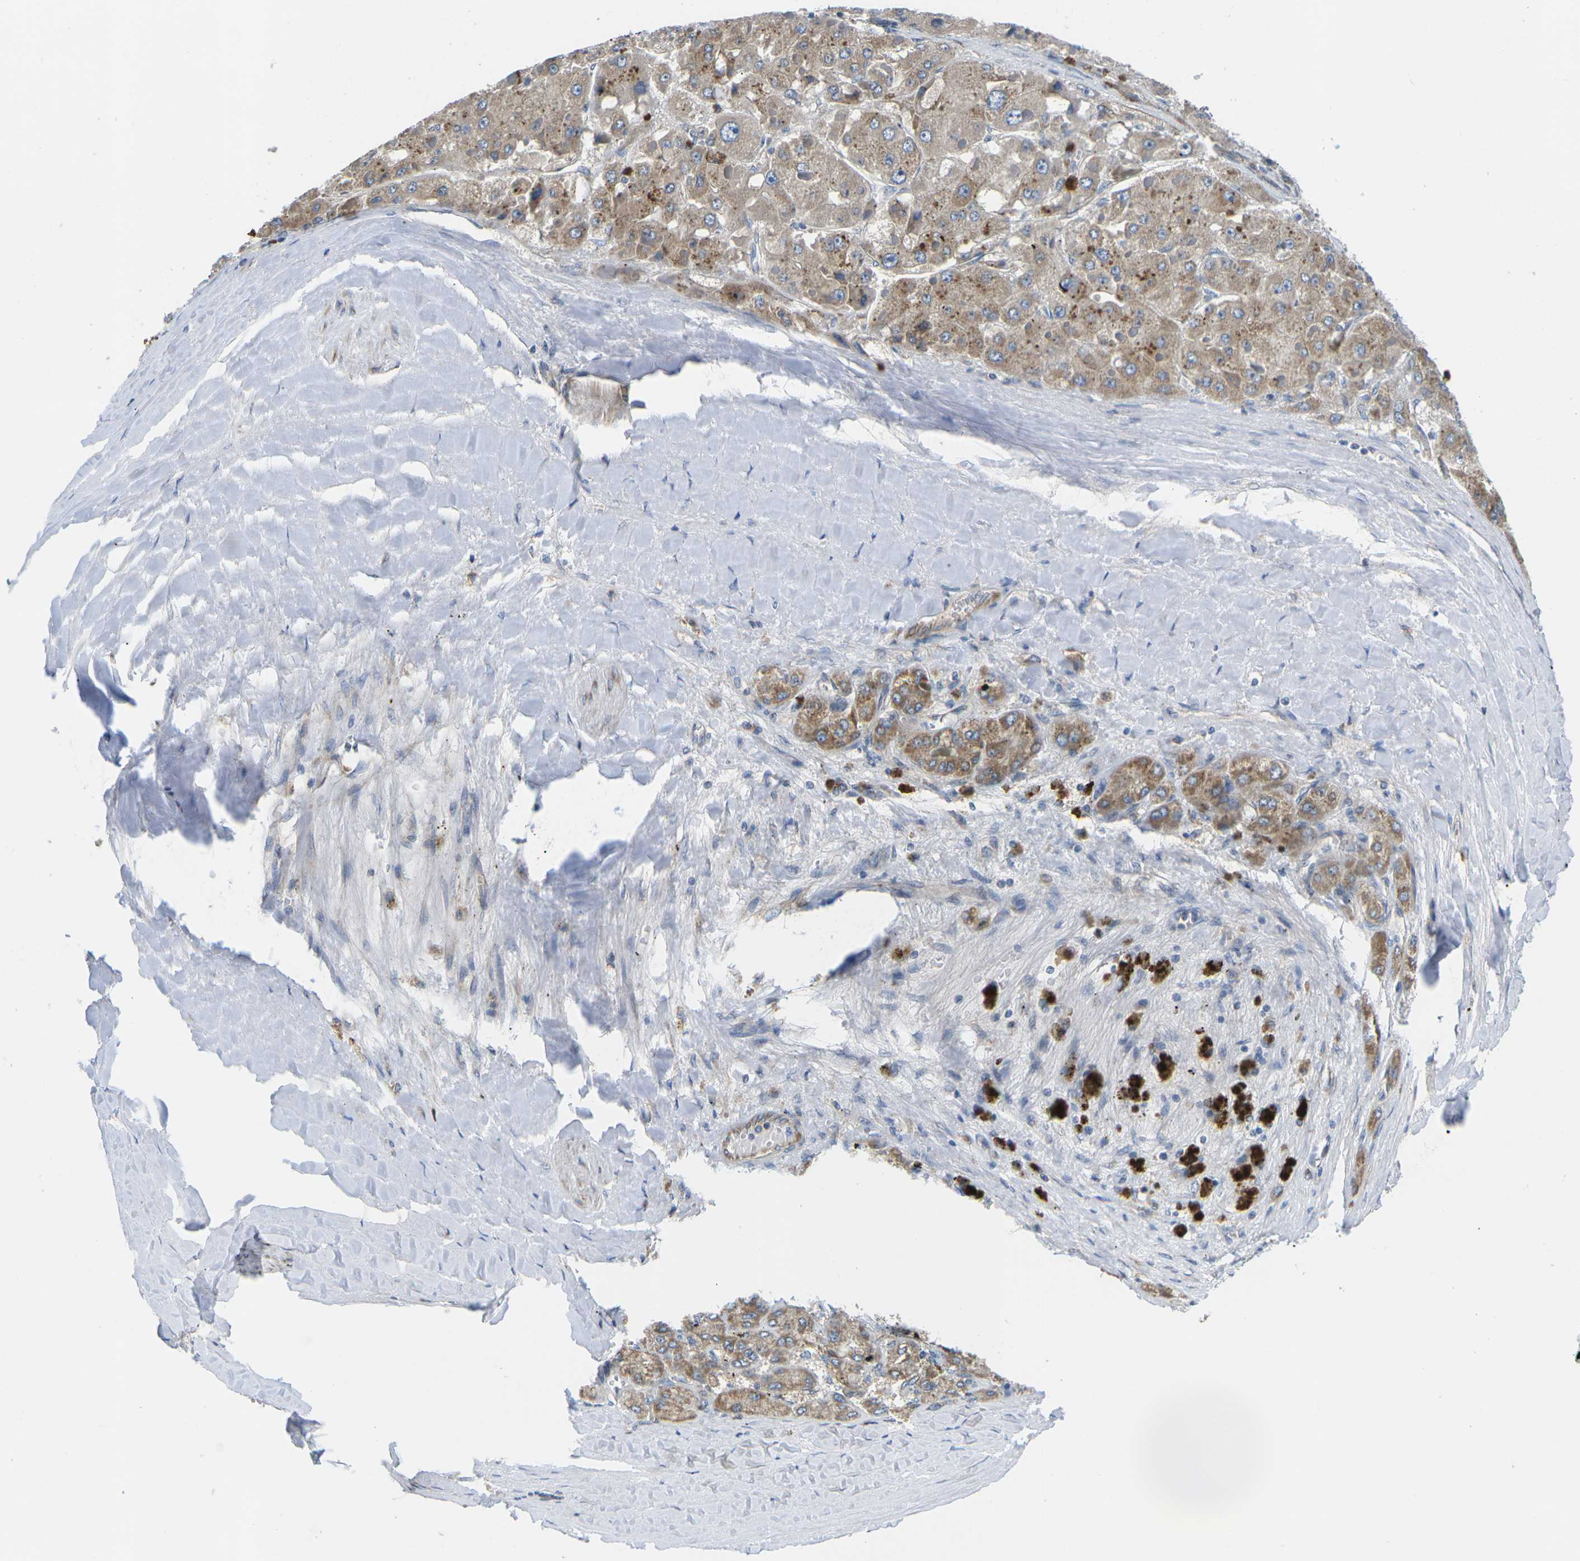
{"staining": {"intensity": "moderate", "quantity": ">75%", "location": "cytoplasmic/membranous"}, "tissue": "liver cancer", "cell_type": "Tumor cells", "image_type": "cancer", "snomed": [{"axis": "morphology", "description": "Carcinoma, Hepatocellular, NOS"}, {"axis": "topography", "description": "Liver"}], "caption": "Human liver cancer (hepatocellular carcinoma) stained for a protein (brown) demonstrates moderate cytoplasmic/membranous positive staining in about >75% of tumor cells.", "gene": "TMEFF2", "patient": {"sex": "female", "age": 73}}